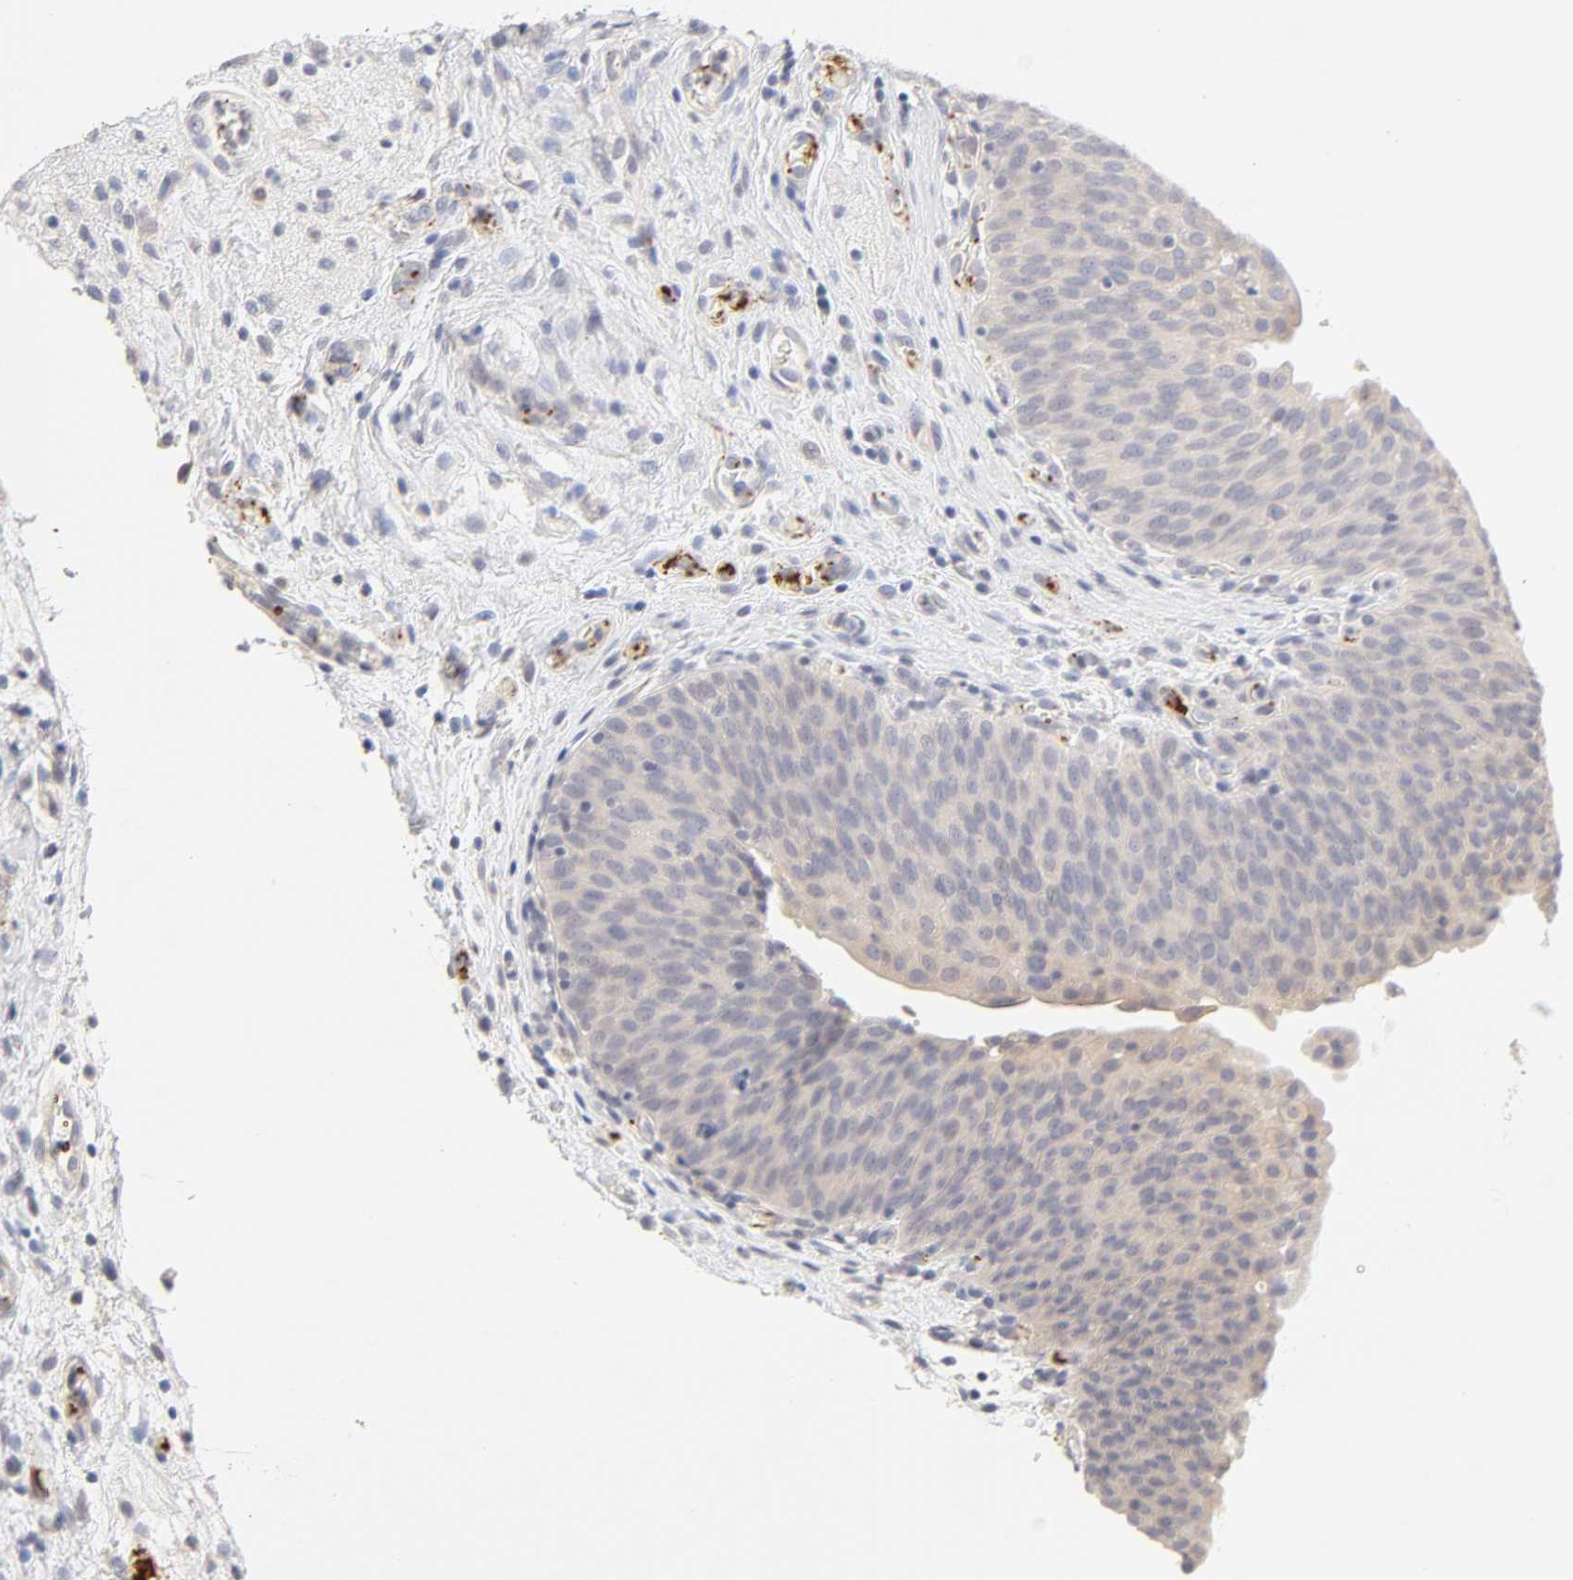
{"staining": {"intensity": "weak", "quantity": ">75%", "location": "cytoplasmic/membranous"}, "tissue": "urinary bladder", "cell_type": "Urothelial cells", "image_type": "normal", "snomed": [{"axis": "morphology", "description": "Normal tissue, NOS"}, {"axis": "morphology", "description": "Dysplasia, NOS"}, {"axis": "topography", "description": "Urinary bladder"}], "caption": "Weak cytoplasmic/membranous expression is seen in approximately >75% of urothelial cells in unremarkable urinary bladder. (DAB IHC with brightfield microscopy, high magnification).", "gene": "CYP4B1", "patient": {"sex": "male", "age": 35}}